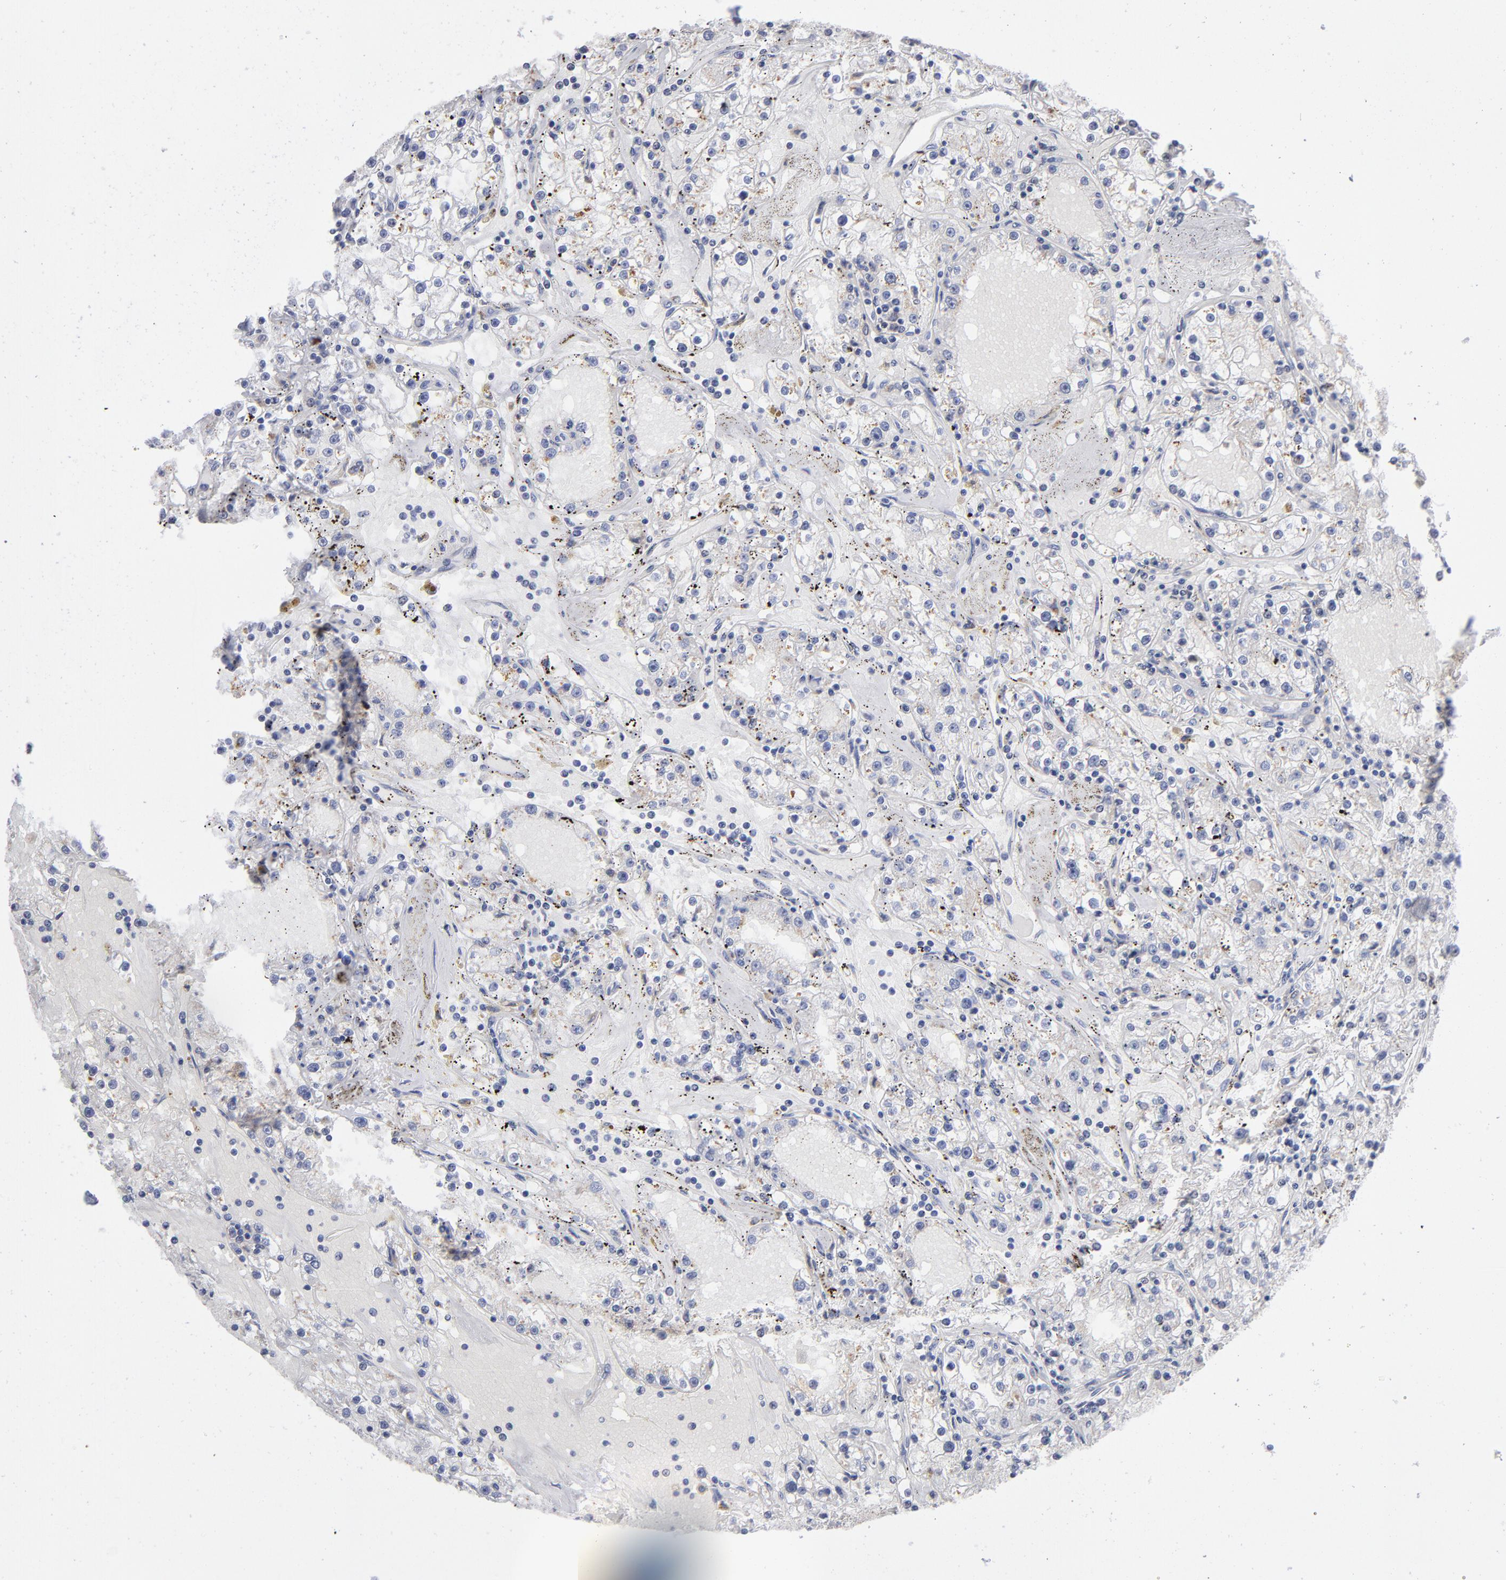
{"staining": {"intensity": "weak", "quantity": "<25%", "location": "cytoplasmic/membranous"}, "tissue": "renal cancer", "cell_type": "Tumor cells", "image_type": "cancer", "snomed": [{"axis": "morphology", "description": "Adenocarcinoma, NOS"}, {"axis": "topography", "description": "Kidney"}], "caption": "Photomicrograph shows no protein positivity in tumor cells of adenocarcinoma (renal) tissue.", "gene": "RRAGB", "patient": {"sex": "male", "age": 56}}